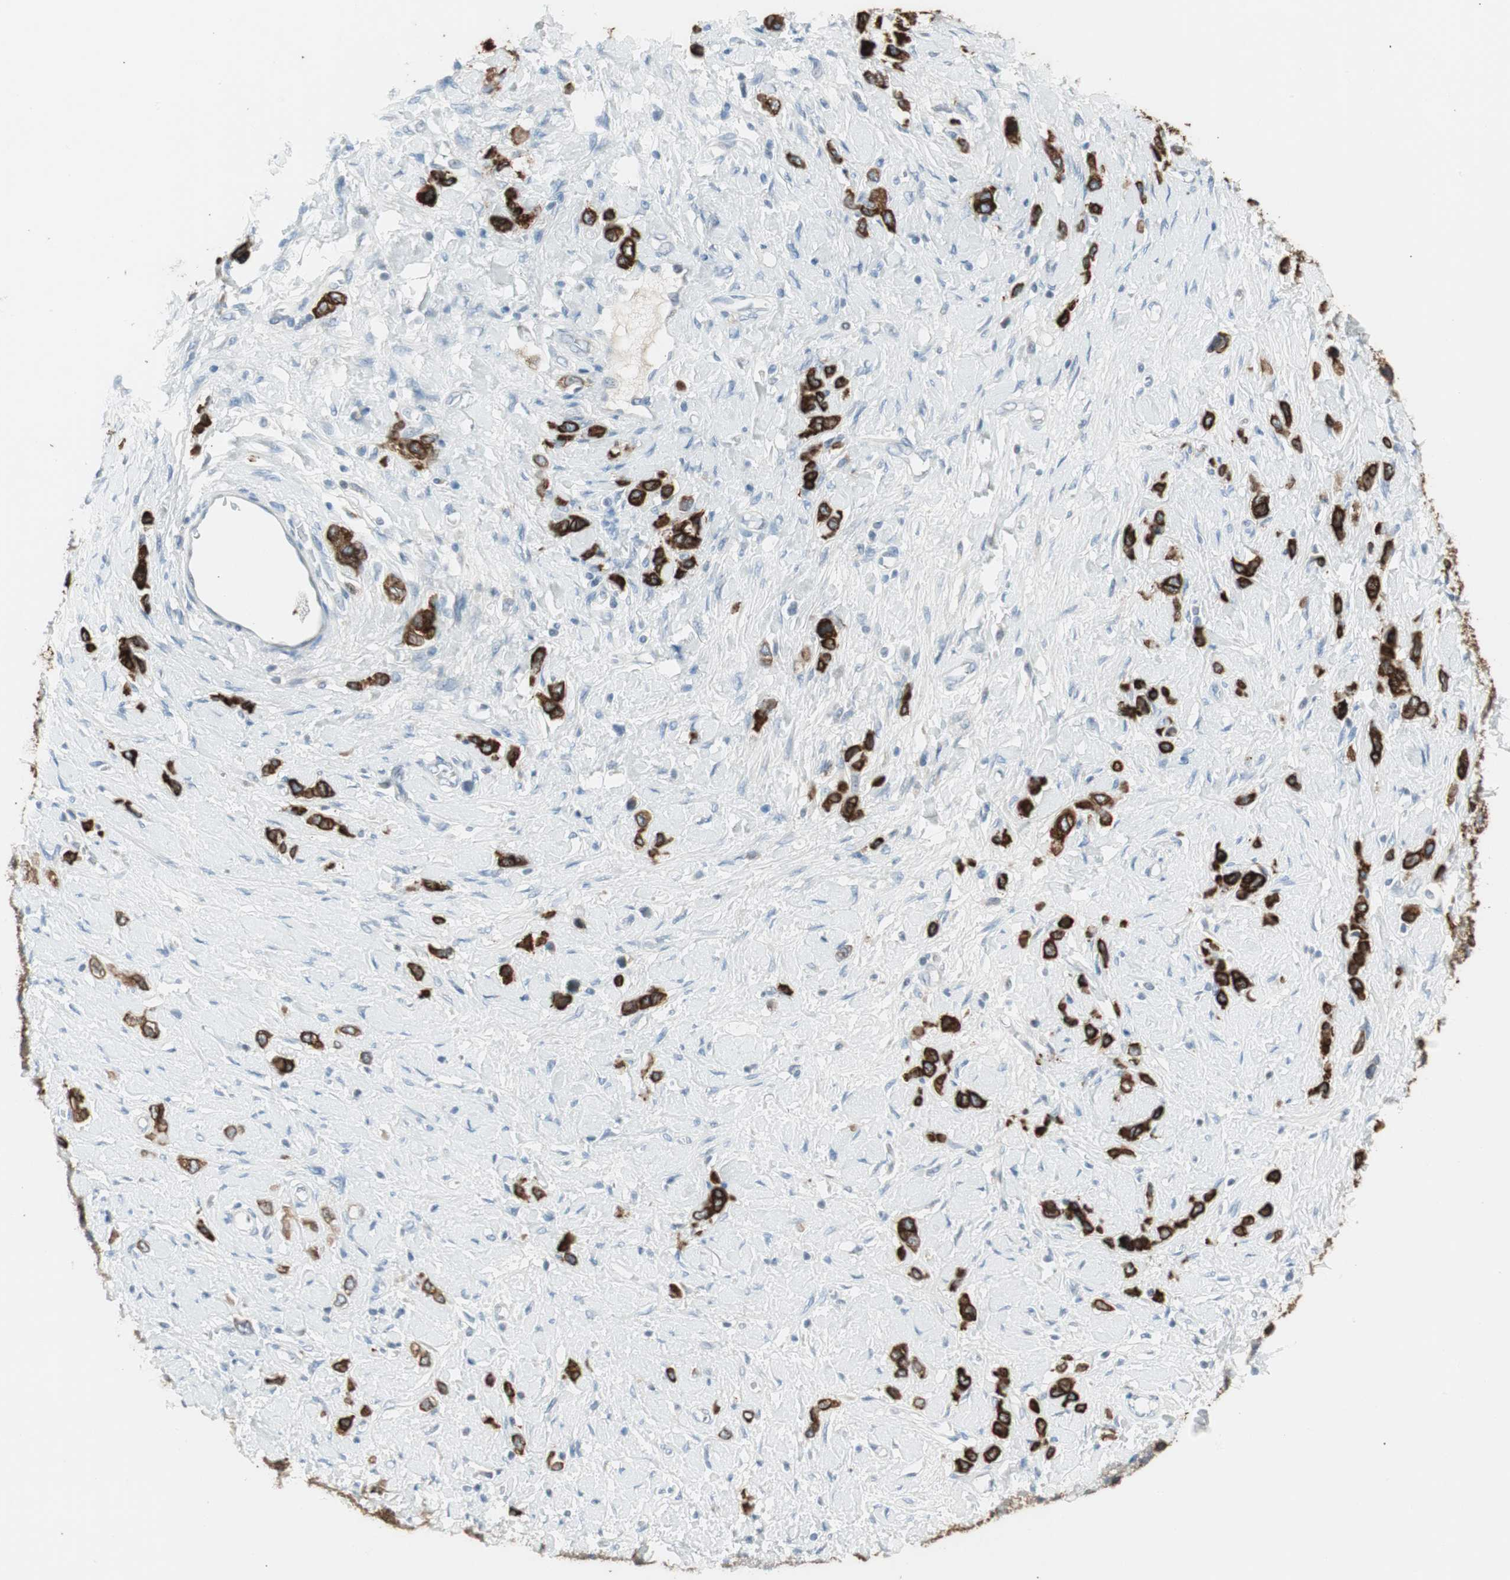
{"staining": {"intensity": "strong", "quantity": ">75%", "location": "cytoplasmic/membranous"}, "tissue": "stomach cancer", "cell_type": "Tumor cells", "image_type": "cancer", "snomed": [{"axis": "morphology", "description": "Normal tissue, NOS"}, {"axis": "morphology", "description": "Adenocarcinoma, NOS"}, {"axis": "topography", "description": "Stomach, upper"}, {"axis": "topography", "description": "Stomach"}], "caption": "High-power microscopy captured an immunohistochemistry (IHC) micrograph of stomach cancer, revealing strong cytoplasmic/membranous staining in about >75% of tumor cells.", "gene": "AGR2", "patient": {"sex": "female", "age": 65}}